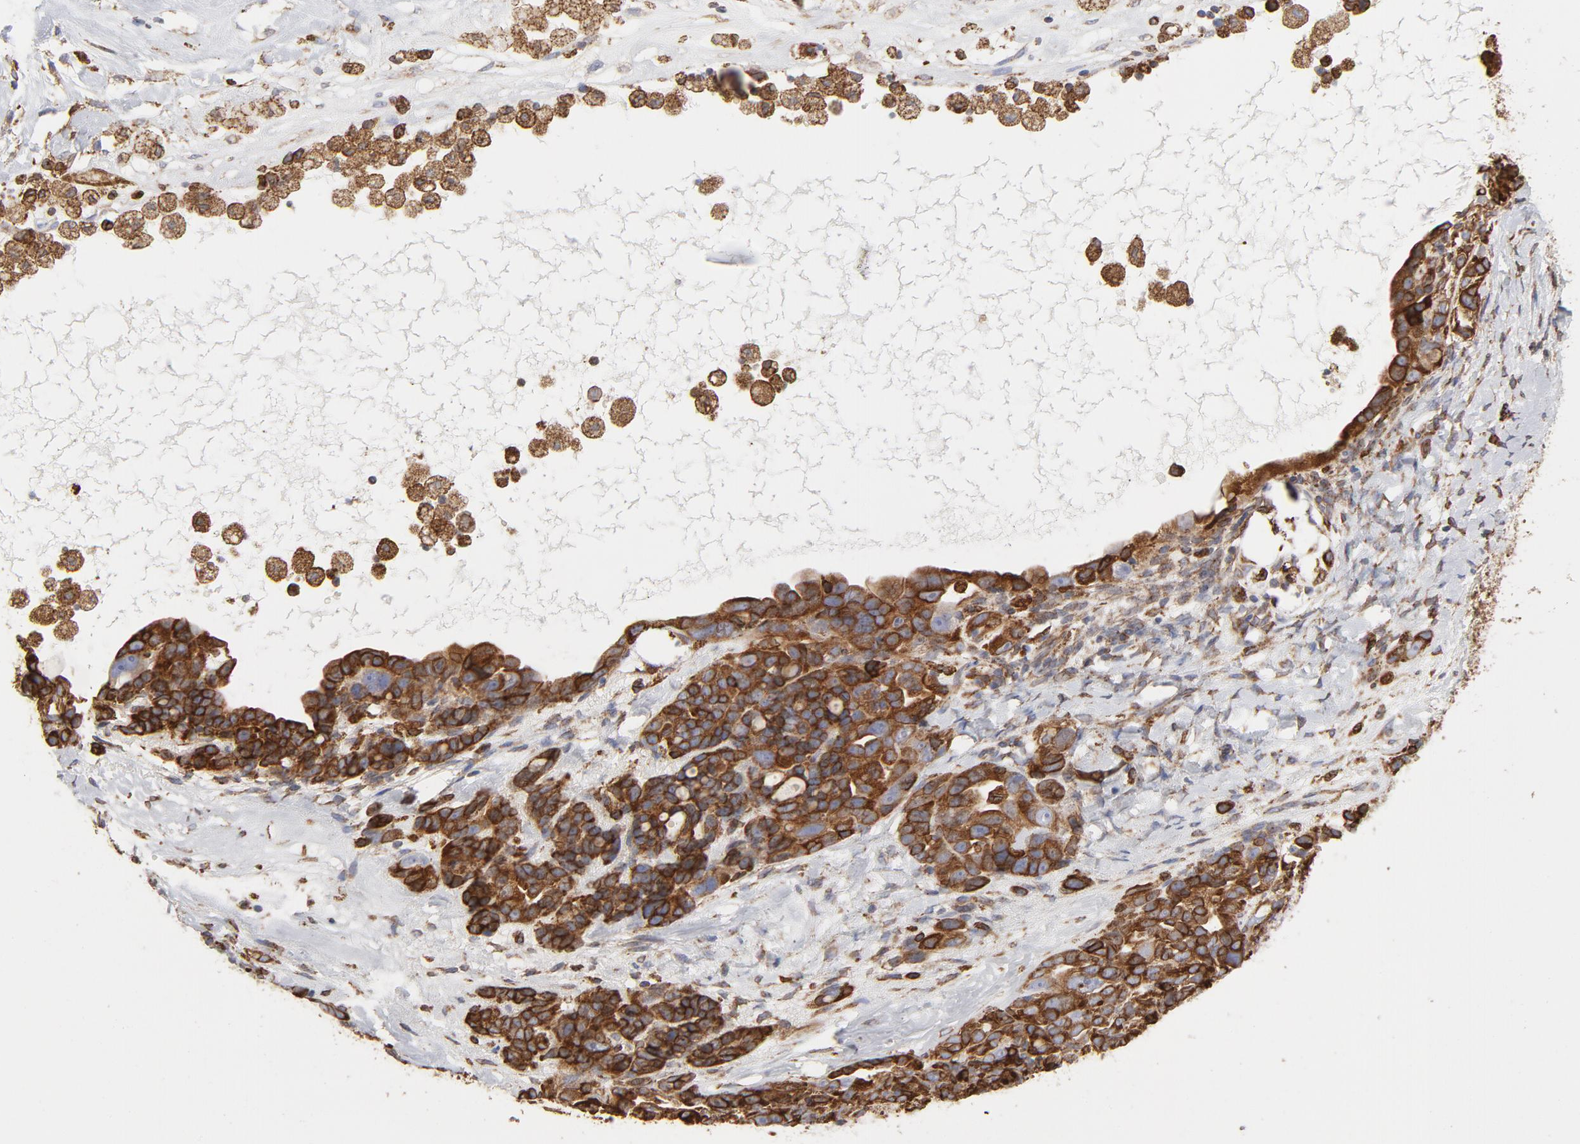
{"staining": {"intensity": "strong", "quantity": ">75%", "location": "cytoplasmic/membranous"}, "tissue": "ovarian cancer", "cell_type": "Tumor cells", "image_type": "cancer", "snomed": [{"axis": "morphology", "description": "Cystadenocarcinoma, serous, NOS"}, {"axis": "topography", "description": "Ovary"}], "caption": "Brown immunohistochemical staining in human ovarian cancer (serous cystadenocarcinoma) displays strong cytoplasmic/membranous expression in approximately >75% of tumor cells.", "gene": "CANX", "patient": {"sex": "female", "age": 66}}